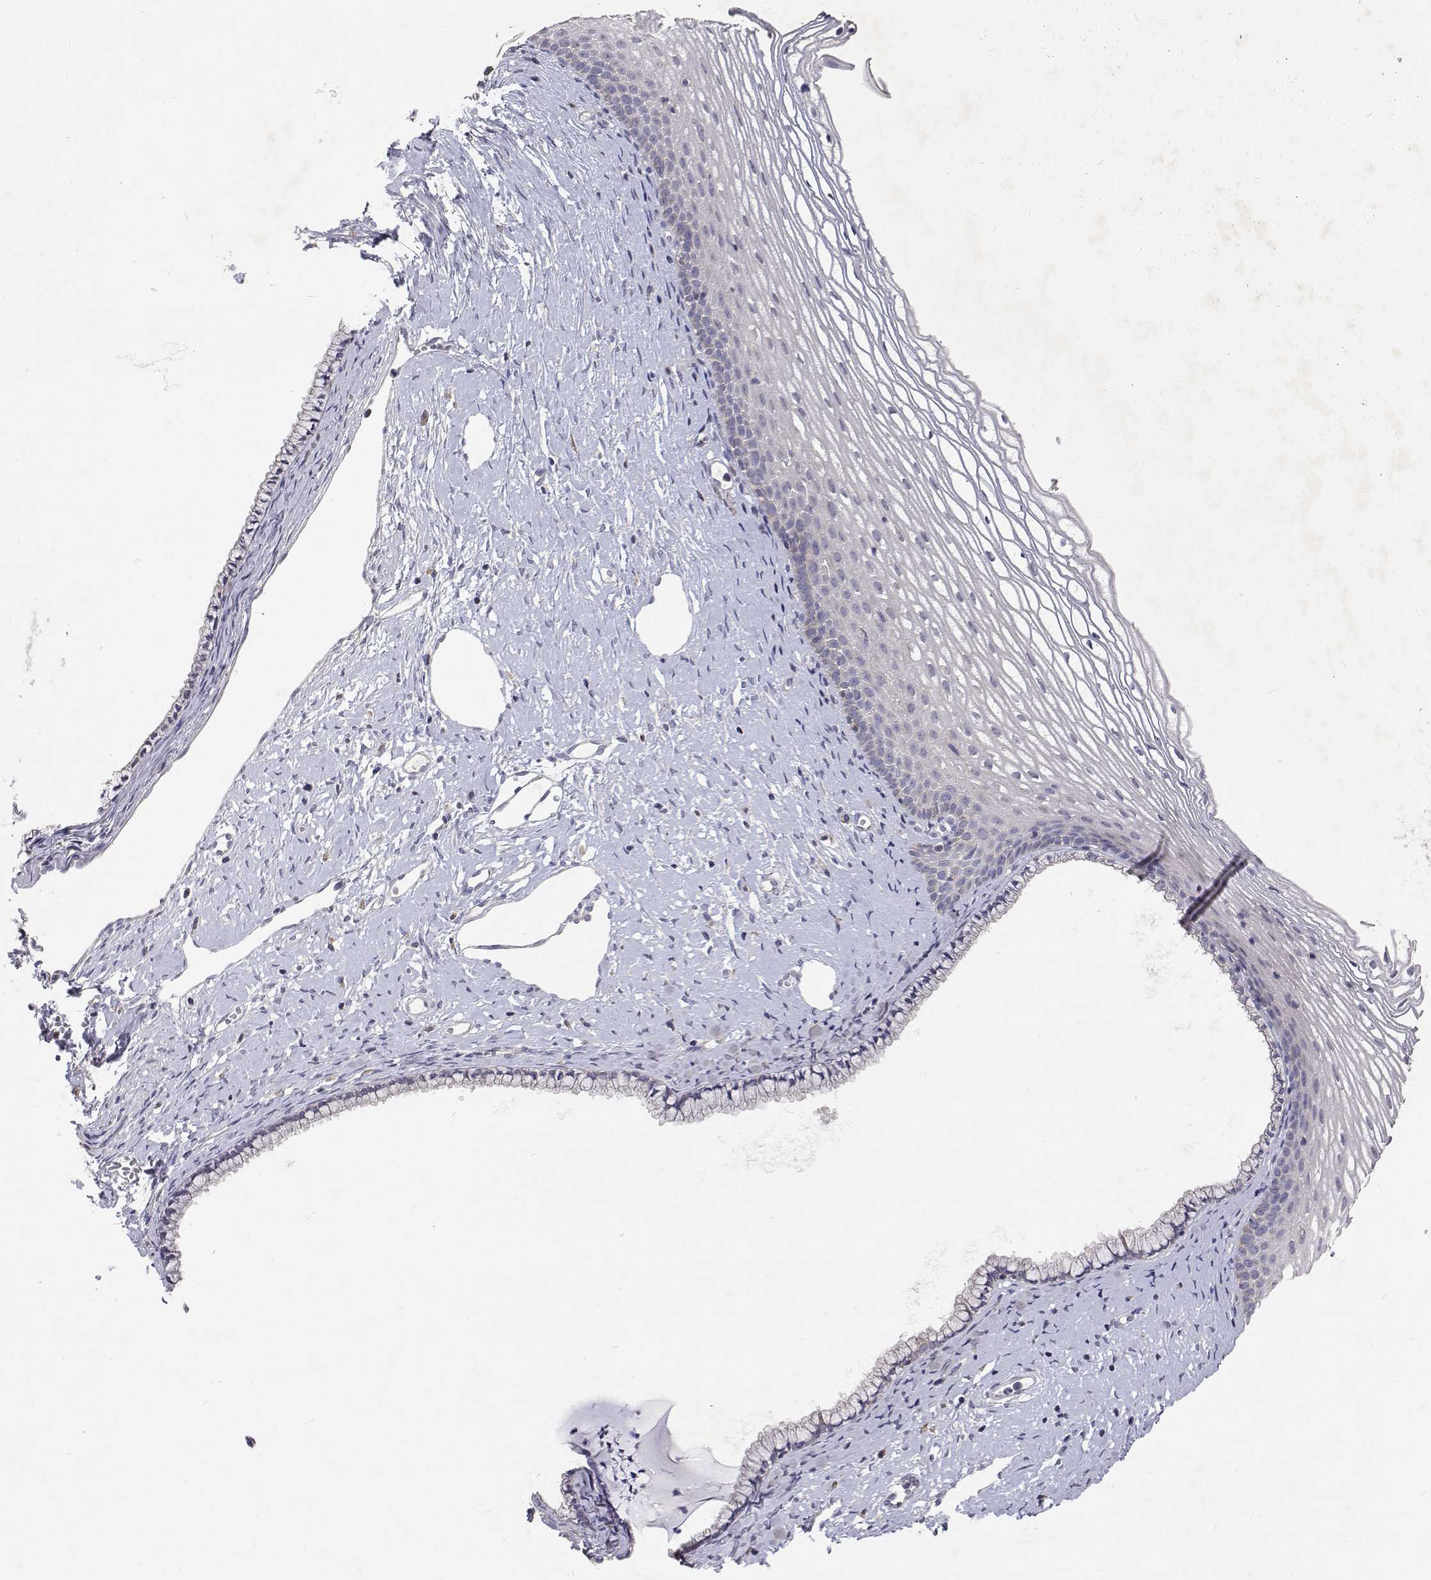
{"staining": {"intensity": "negative", "quantity": "none", "location": "none"}, "tissue": "cervix", "cell_type": "Glandular cells", "image_type": "normal", "snomed": [{"axis": "morphology", "description": "Normal tissue, NOS"}, {"axis": "topography", "description": "Cervix"}], "caption": "Glandular cells are negative for protein expression in normal human cervix. The staining is performed using DAB brown chromogen with nuclei counter-stained in using hematoxylin.", "gene": "TRIM60", "patient": {"sex": "female", "age": 40}}